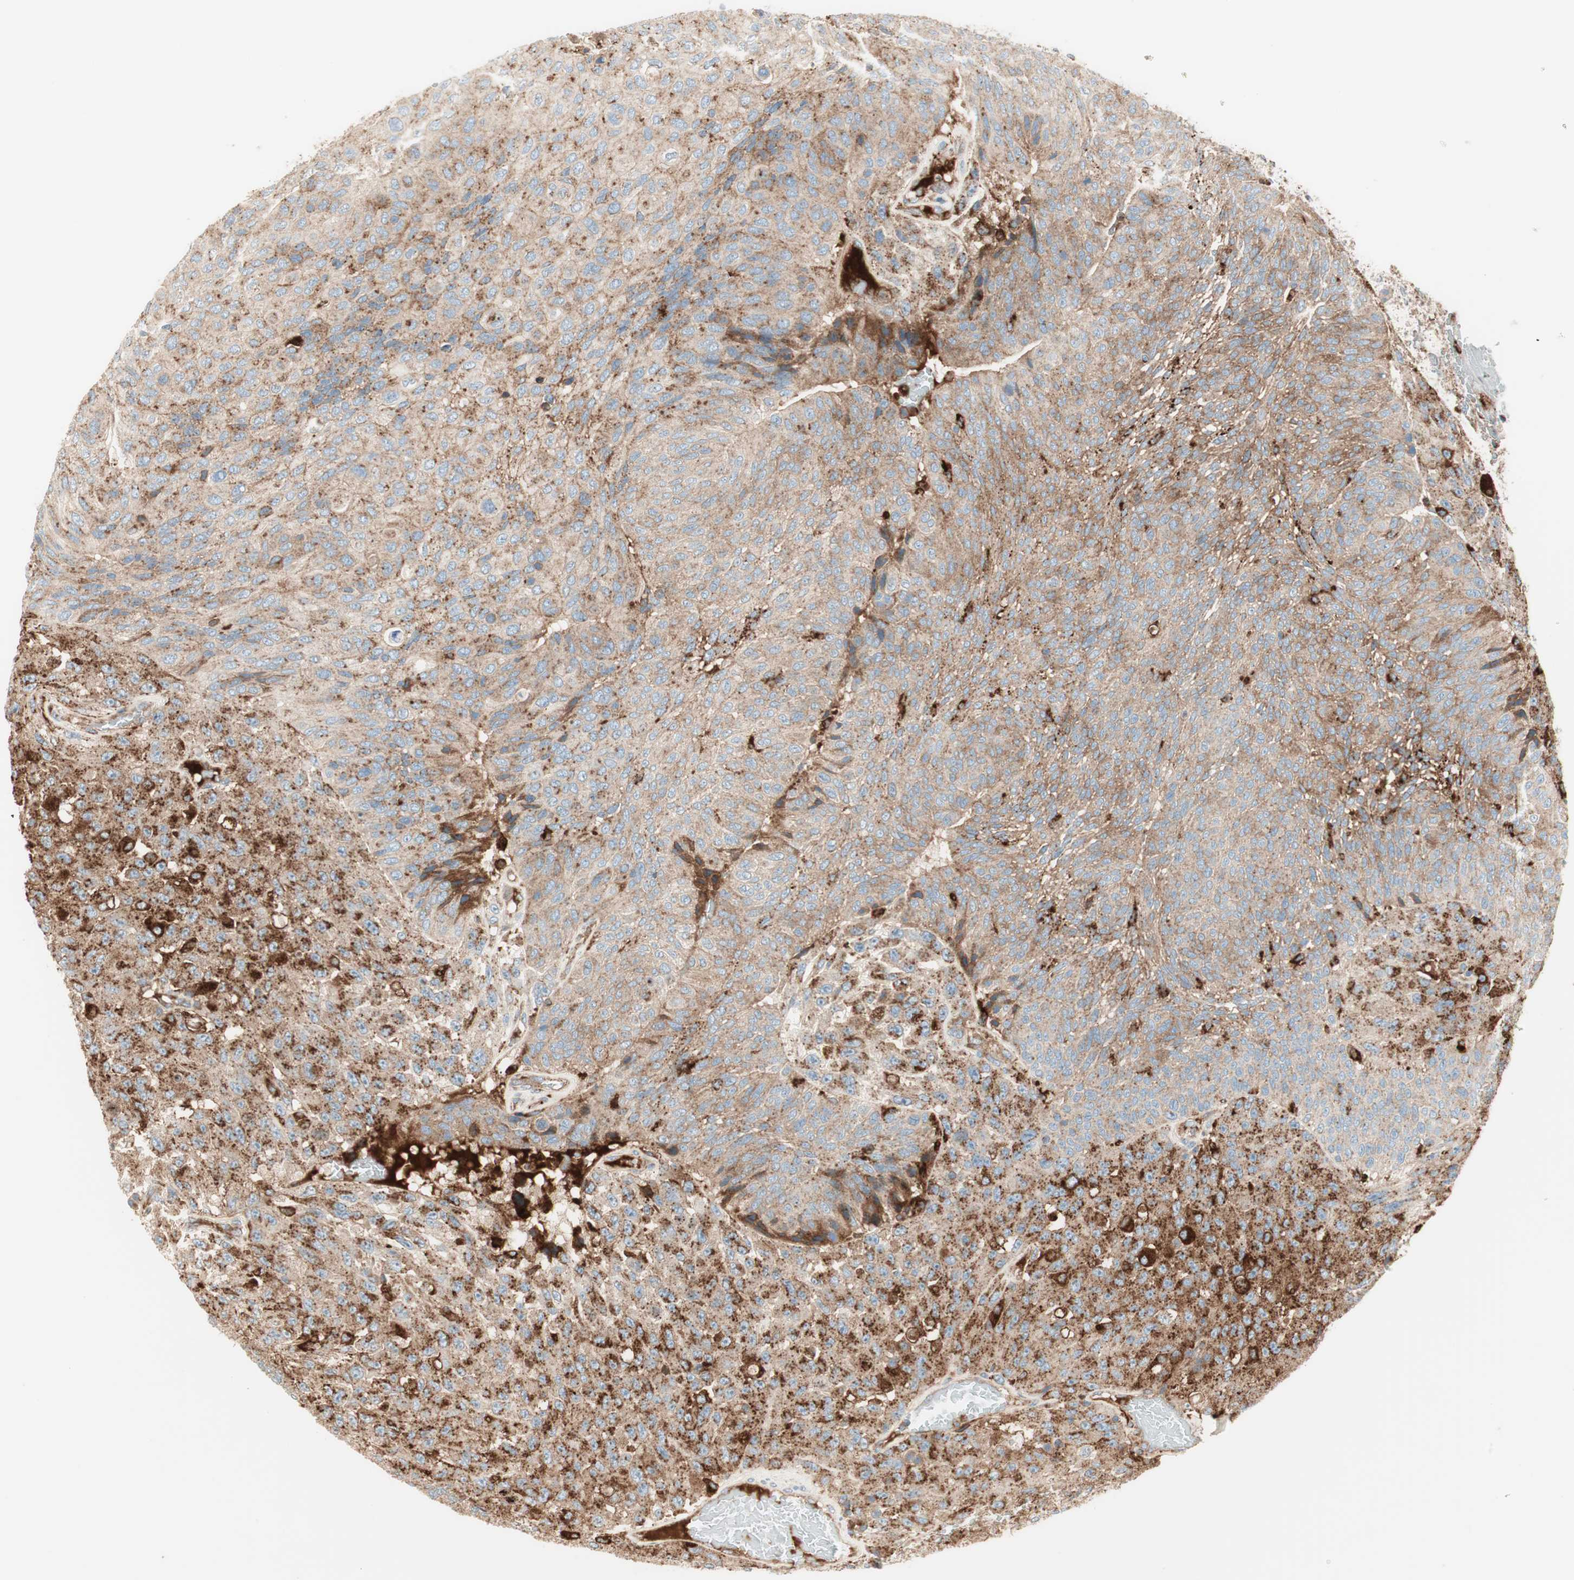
{"staining": {"intensity": "moderate", "quantity": "25%-75%", "location": "cytoplasmic/membranous"}, "tissue": "urothelial cancer", "cell_type": "Tumor cells", "image_type": "cancer", "snomed": [{"axis": "morphology", "description": "Urothelial carcinoma, High grade"}, {"axis": "topography", "description": "Urinary bladder"}], "caption": "A brown stain highlights moderate cytoplasmic/membranous expression of a protein in urothelial cancer tumor cells. (IHC, brightfield microscopy, high magnification).", "gene": "ATP6V1G1", "patient": {"sex": "male", "age": 66}}